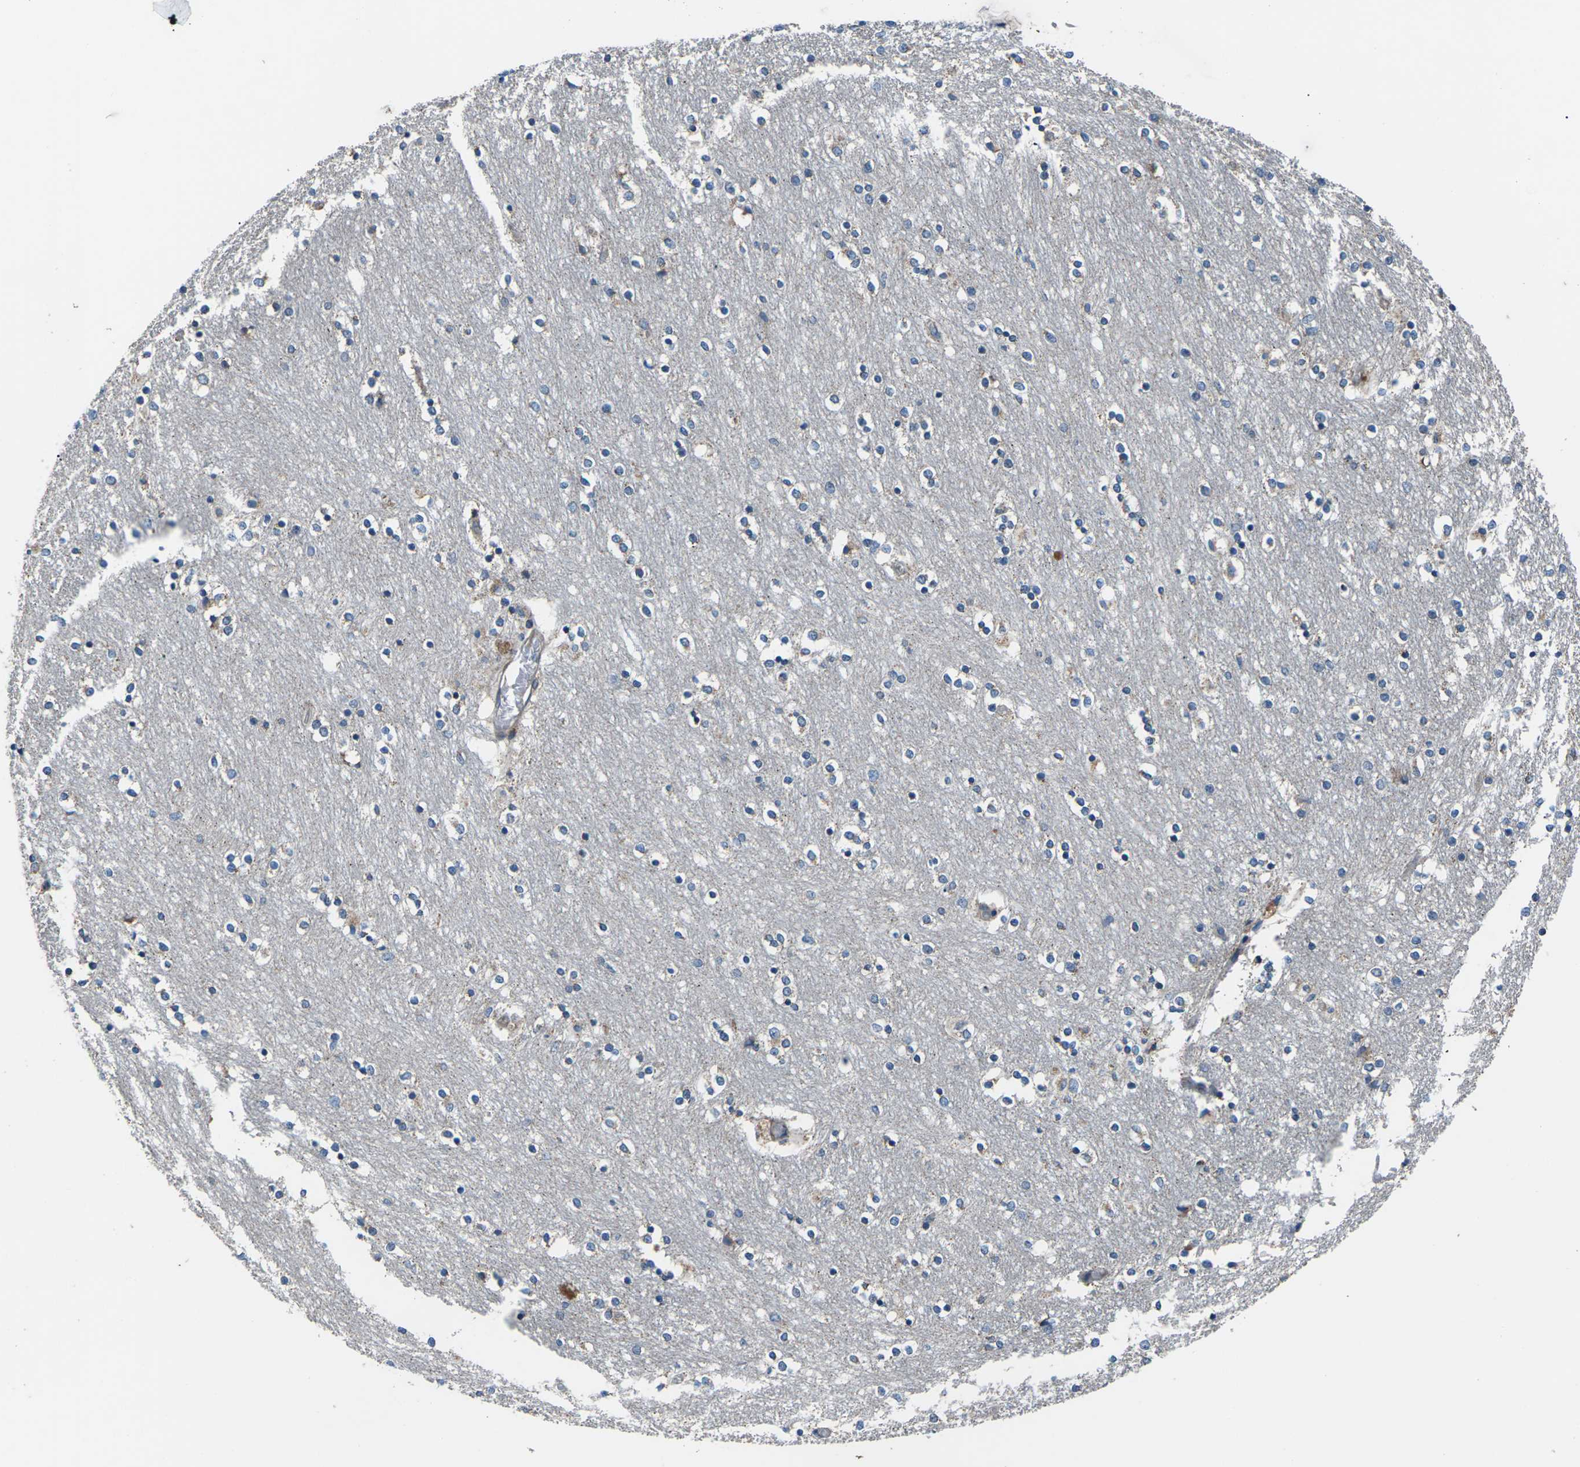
{"staining": {"intensity": "moderate", "quantity": "<25%", "location": "cytoplasmic/membranous"}, "tissue": "caudate", "cell_type": "Glial cells", "image_type": "normal", "snomed": [{"axis": "morphology", "description": "Normal tissue, NOS"}, {"axis": "topography", "description": "Lateral ventricle wall"}], "caption": "Moderate cytoplasmic/membranous protein expression is identified in about <25% of glial cells in caudate. (DAB IHC with brightfield microscopy, high magnification).", "gene": "GABRP", "patient": {"sex": "female", "age": 54}}